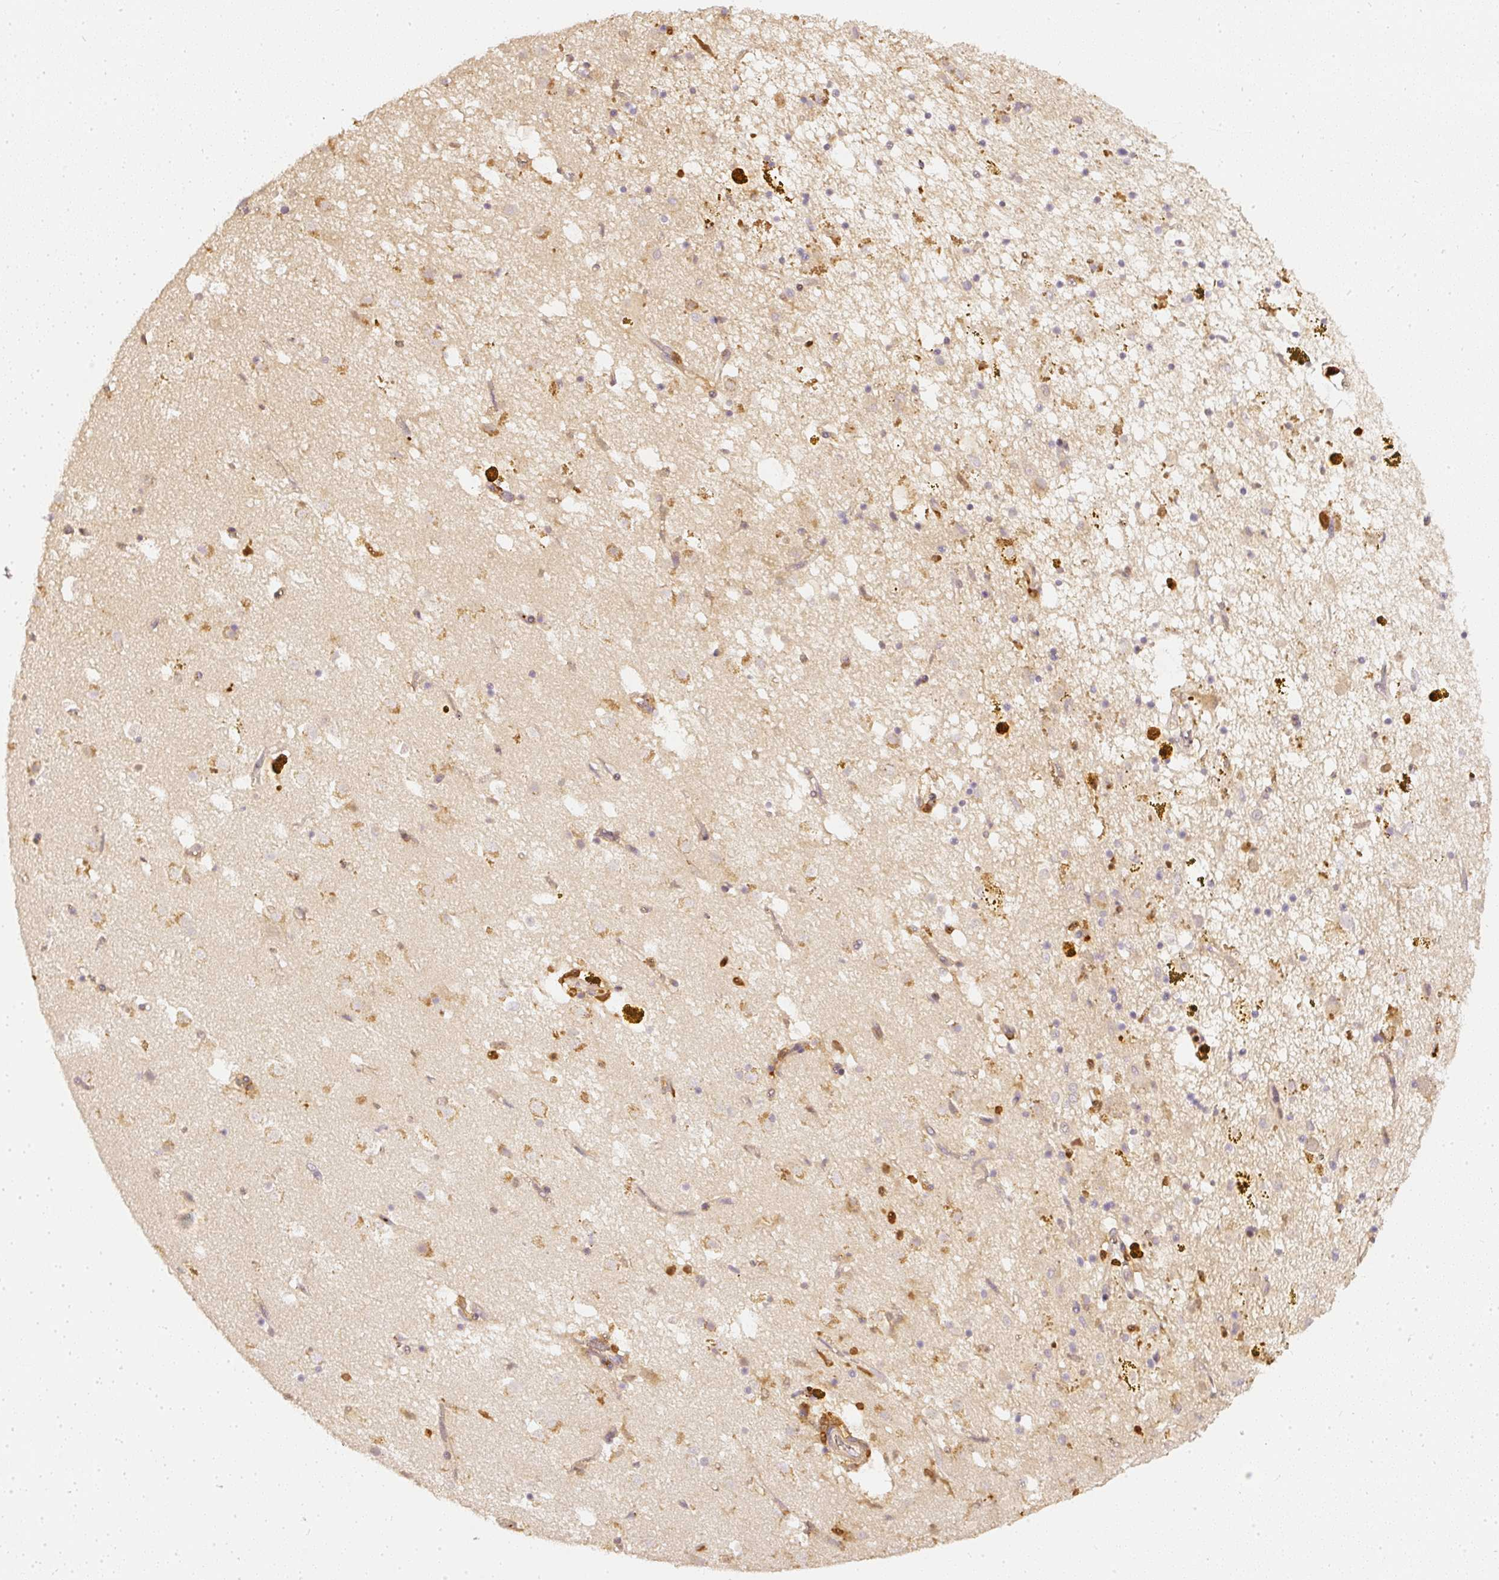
{"staining": {"intensity": "weak", "quantity": "<25%", "location": "cytoplasmic/membranous"}, "tissue": "caudate", "cell_type": "Glial cells", "image_type": "normal", "snomed": [{"axis": "morphology", "description": "Normal tissue, NOS"}, {"axis": "topography", "description": "Lateral ventricle wall"}], "caption": "Immunohistochemistry photomicrograph of benign caudate: human caudate stained with DAB (3,3'-diaminobenzidine) reveals no significant protein positivity in glial cells. (Stains: DAB (3,3'-diaminobenzidine) immunohistochemistry with hematoxylin counter stain, Microscopy: brightfield microscopy at high magnification).", "gene": "PFN1", "patient": {"sex": "male", "age": 58}}